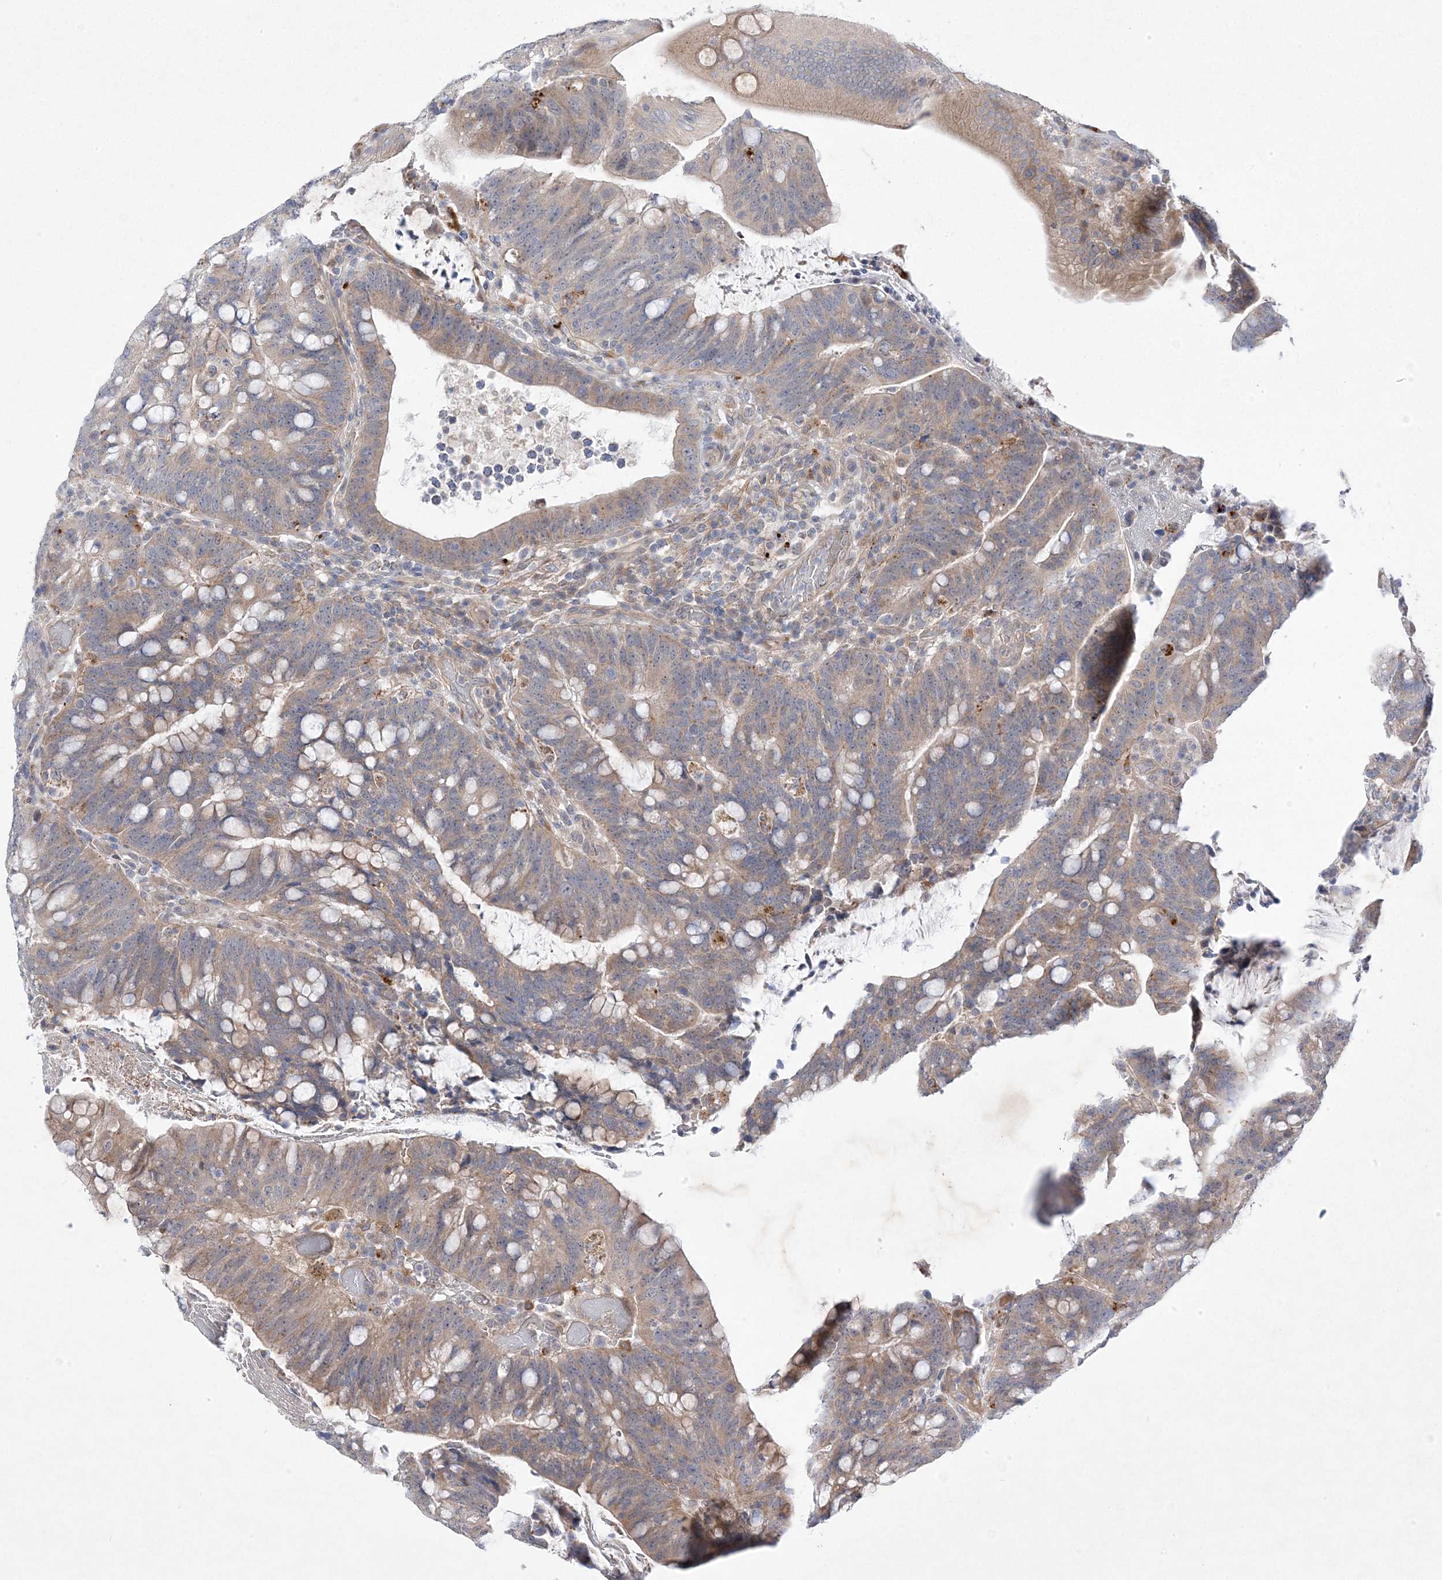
{"staining": {"intensity": "weak", "quantity": "25%-75%", "location": "cytoplasmic/membranous"}, "tissue": "colorectal cancer", "cell_type": "Tumor cells", "image_type": "cancer", "snomed": [{"axis": "morphology", "description": "Adenocarcinoma, NOS"}, {"axis": "topography", "description": "Colon"}], "caption": "Colorectal adenocarcinoma stained with immunohistochemistry (IHC) exhibits weak cytoplasmic/membranous staining in about 25%-75% of tumor cells. The staining is performed using DAB brown chromogen to label protein expression. The nuclei are counter-stained blue using hematoxylin.", "gene": "ANAPC1", "patient": {"sex": "female", "age": 66}}